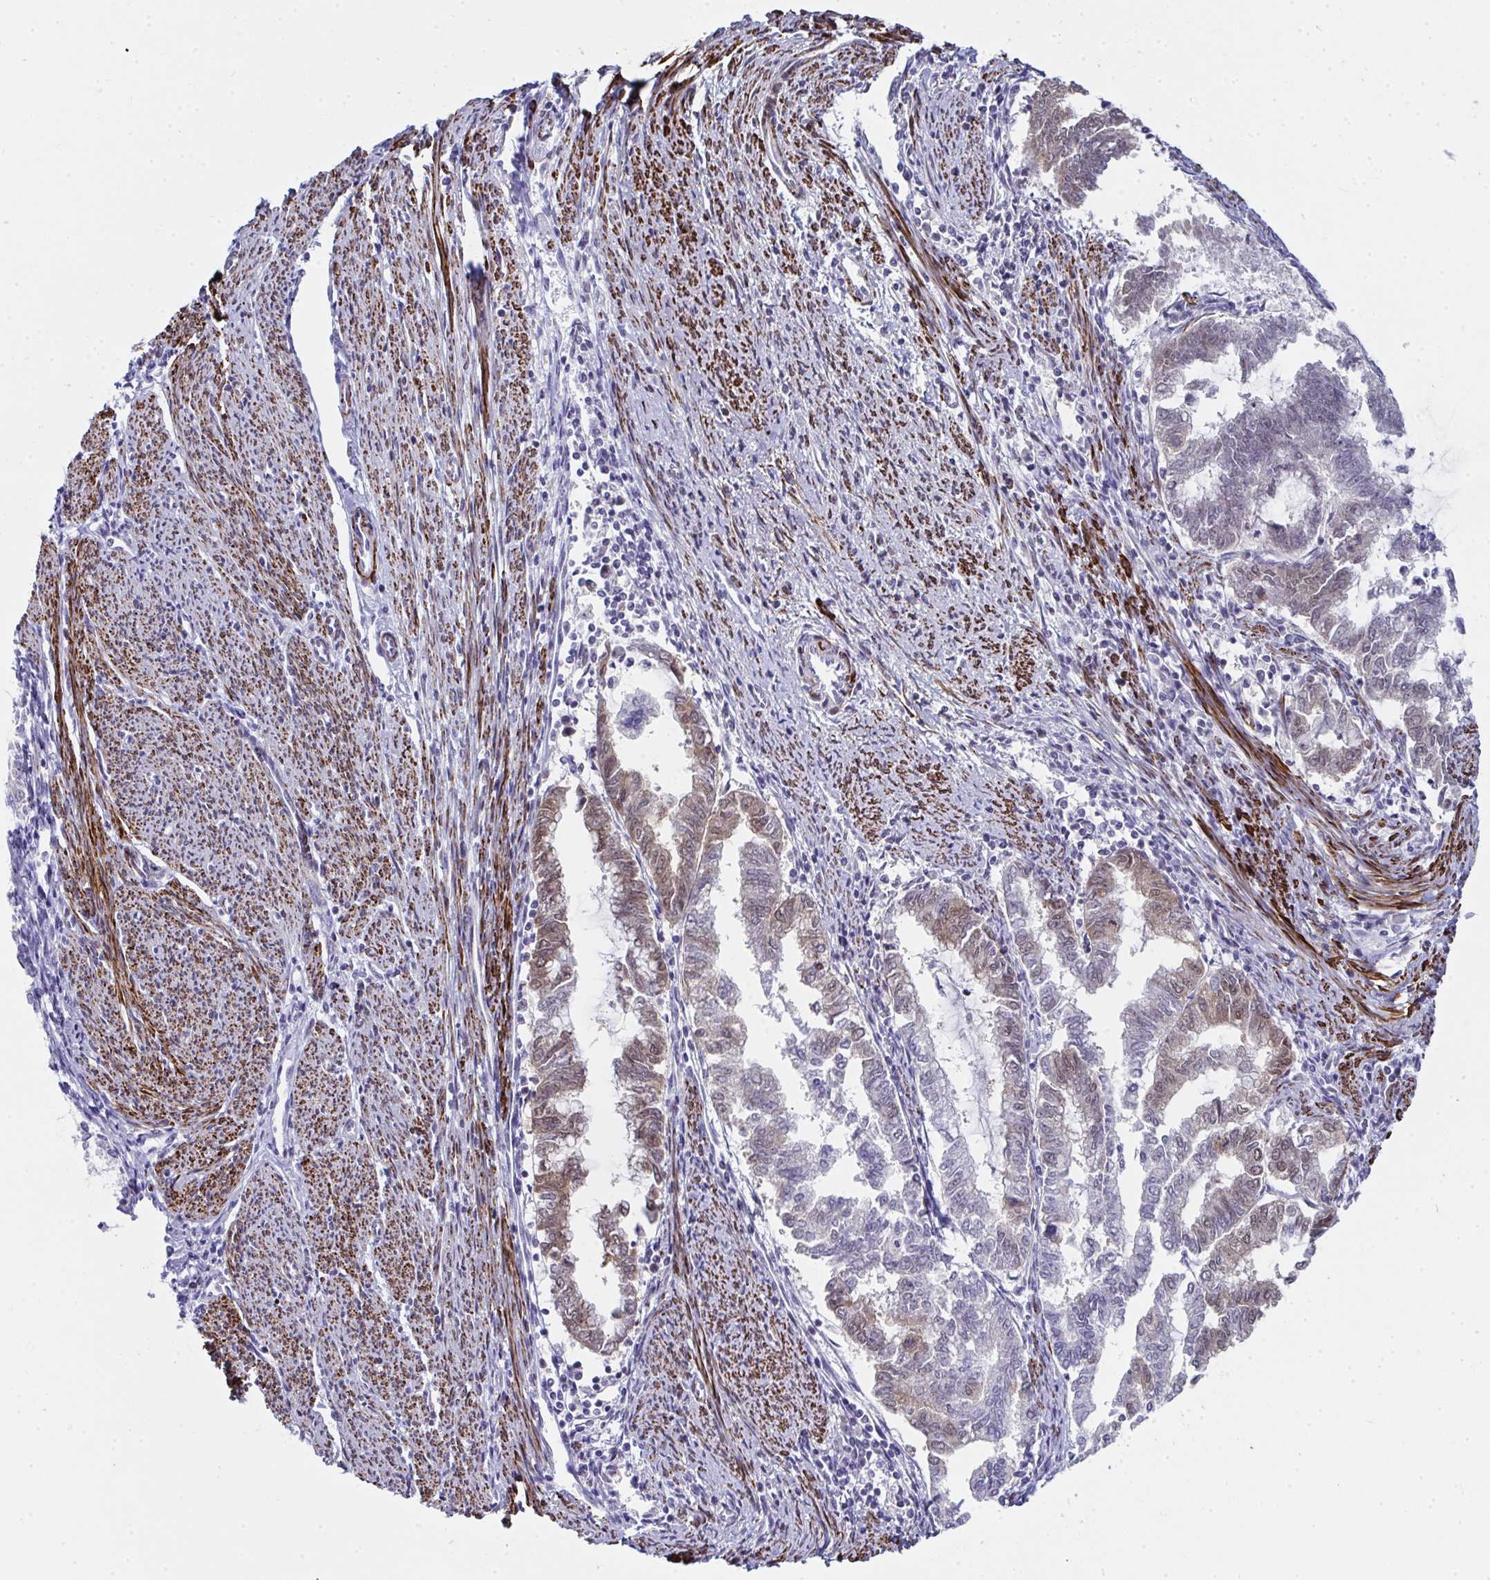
{"staining": {"intensity": "weak", "quantity": "25%-75%", "location": "cytoplasmic/membranous,nuclear"}, "tissue": "endometrial cancer", "cell_type": "Tumor cells", "image_type": "cancer", "snomed": [{"axis": "morphology", "description": "Adenocarcinoma, NOS"}, {"axis": "topography", "description": "Endometrium"}], "caption": "This is a photomicrograph of immunohistochemistry (IHC) staining of endometrial cancer (adenocarcinoma), which shows weak expression in the cytoplasmic/membranous and nuclear of tumor cells.", "gene": "GINS2", "patient": {"sex": "female", "age": 79}}